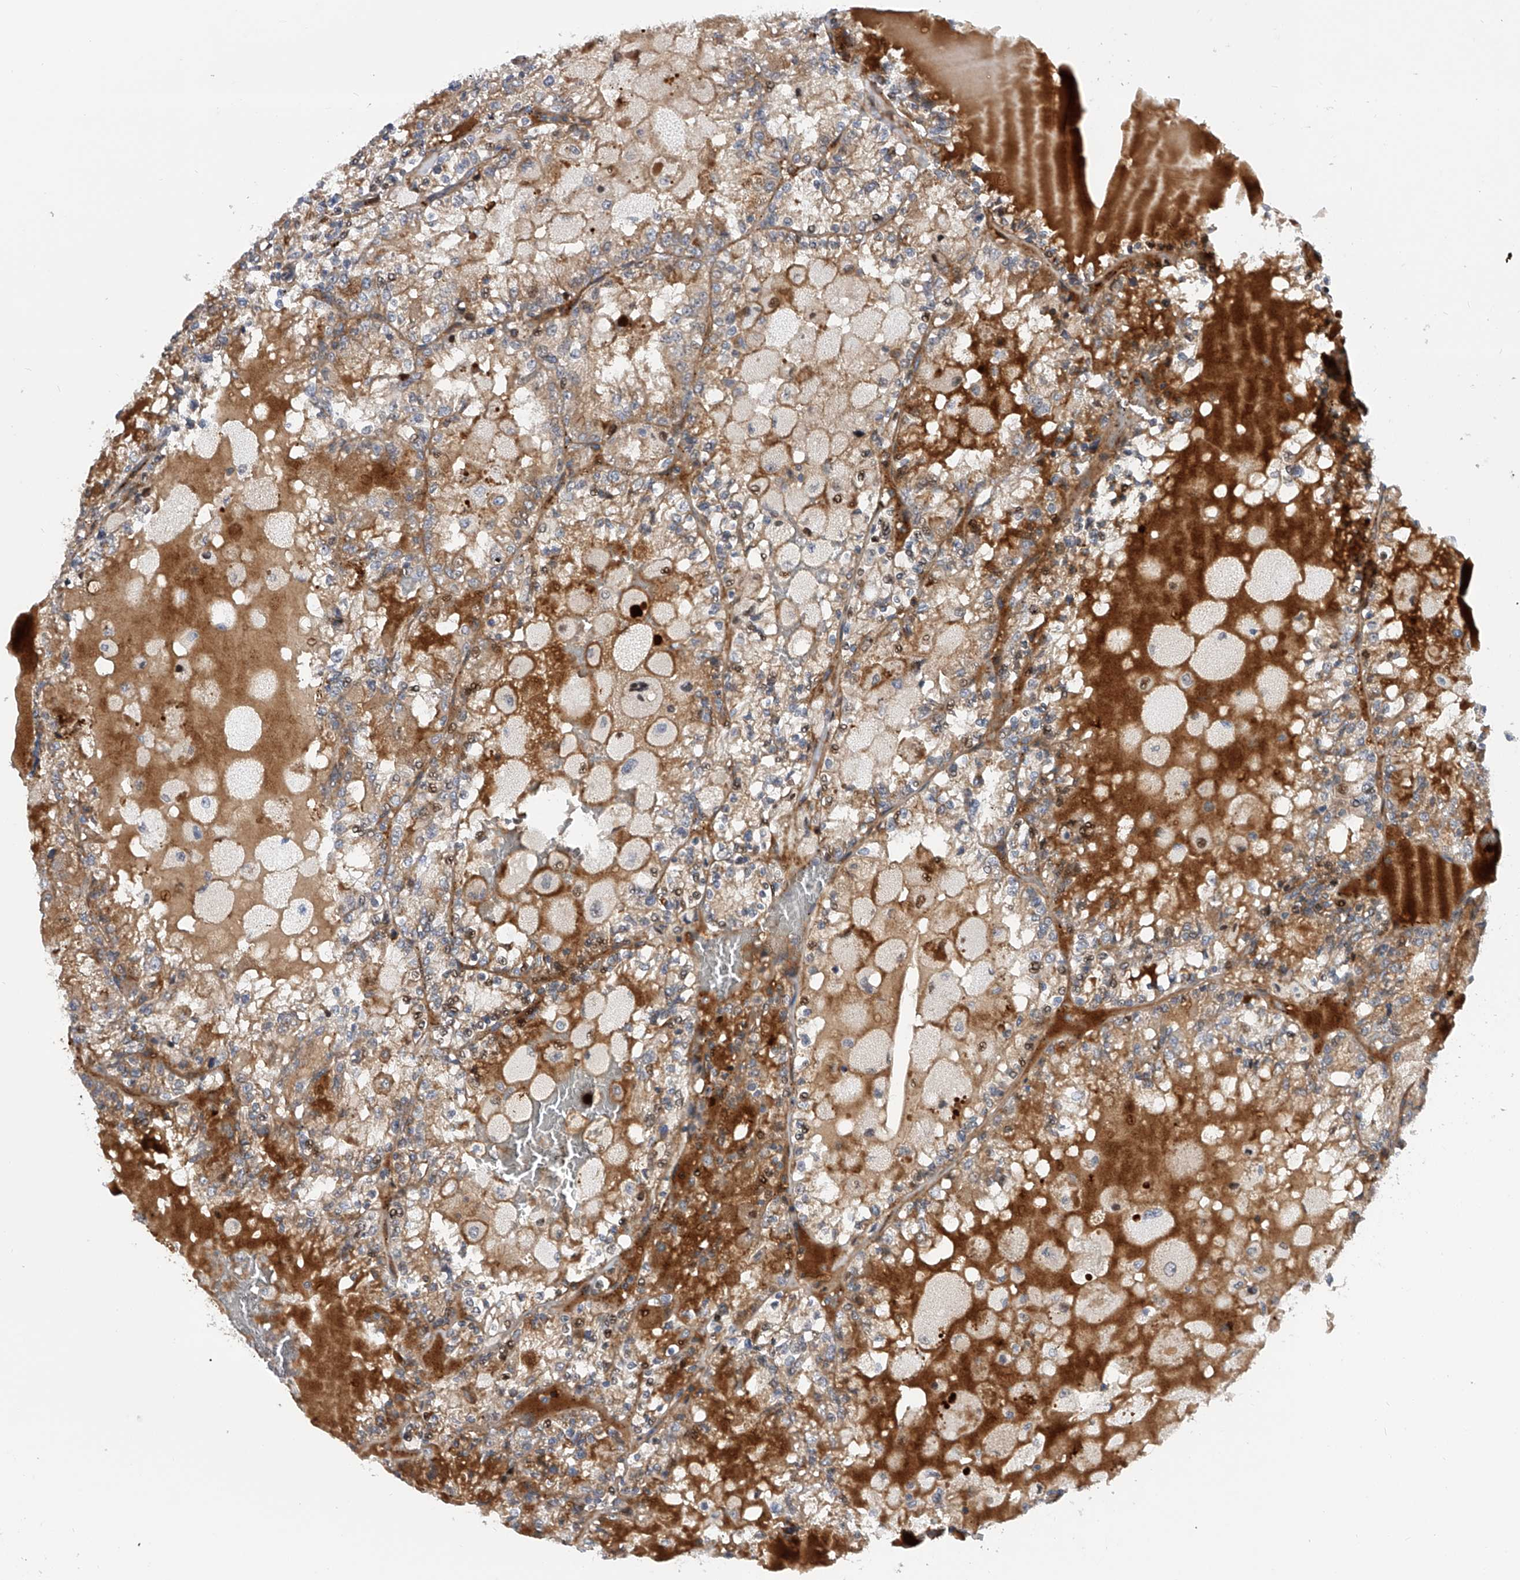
{"staining": {"intensity": "moderate", "quantity": ">75%", "location": "cytoplasmic/membranous"}, "tissue": "renal cancer", "cell_type": "Tumor cells", "image_type": "cancer", "snomed": [{"axis": "morphology", "description": "Adenocarcinoma, NOS"}, {"axis": "topography", "description": "Kidney"}], "caption": "Moderate cytoplasmic/membranous protein positivity is seen in about >75% of tumor cells in renal cancer (adenocarcinoma).", "gene": "PDSS2", "patient": {"sex": "female", "age": 56}}